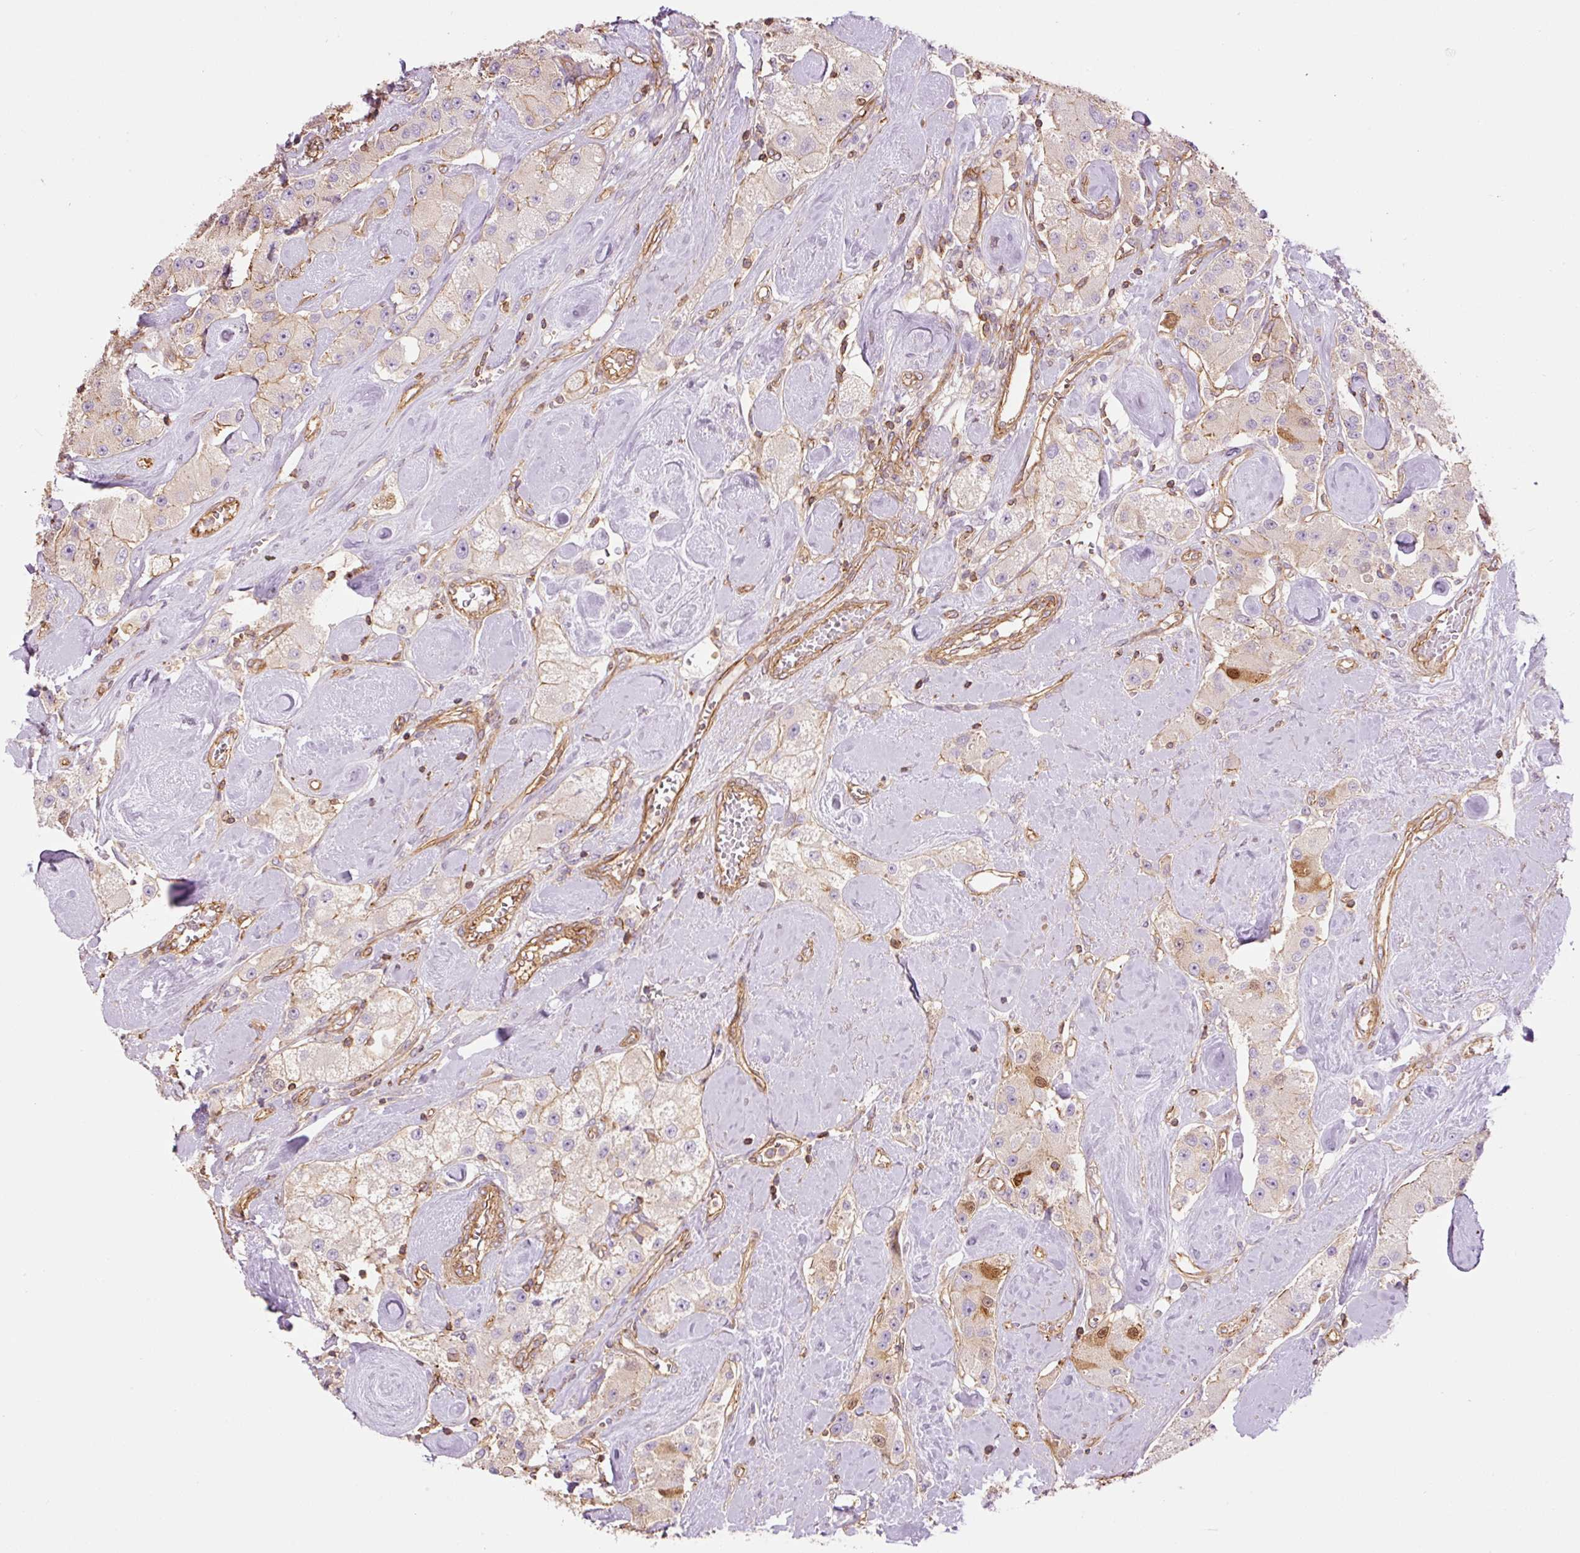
{"staining": {"intensity": "negative", "quantity": "none", "location": "none"}, "tissue": "carcinoid", "cell_type": "Tumor cells", "image_type": "cancer", "snomed": [{"axis": "morphology", "description": "Carcinoid, malignant, NOS"}, {"axis": "topography", "description": "Pancreas"}], "caption": "Tumor cells show no significant staining in malignant carcinoid. (DAB (3,3'-diaminobenzidine) immunohistochemistry (IHC) with hematoxylin counter stain).", "gene": "PPP1R1B", "patient": {"sex": "male", "age": 41}}